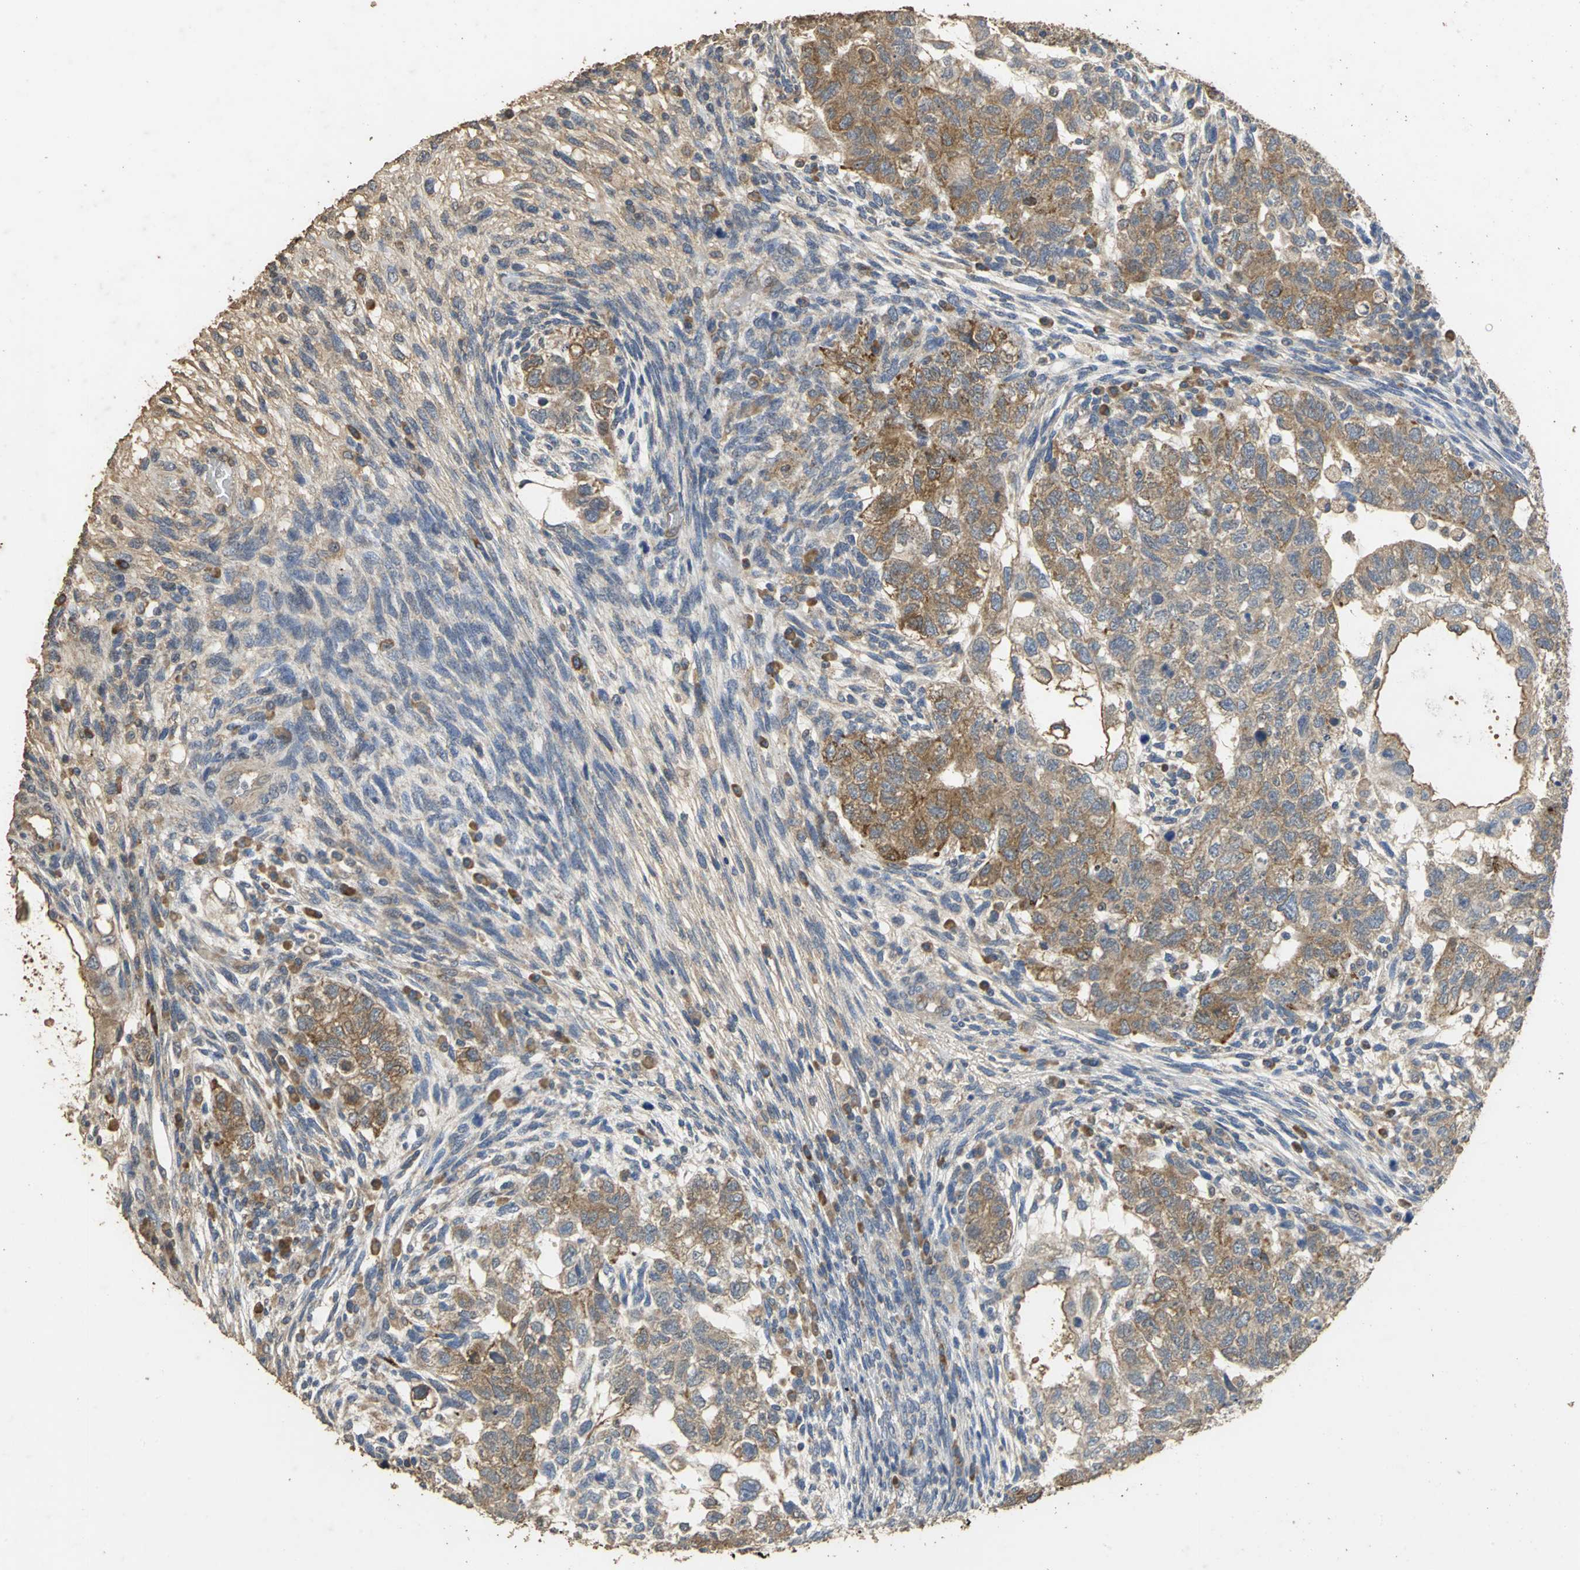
{"staining": {"intensity": "moderate", "quantity": ">75%", "location": "cytoplasmic/membranous"}, "tissue": "testis cancer", "cell_type": "Tumor cells", "image_type": "cancer", "snomed": [{"axis": "morphology", "description": "Normal tissue, NOS"}, {"axis": "morphology", "description": "Carcinoma, Embryonal, NOS"}, {"axis": "topography", "description": "Testis"}], "caption": "Testis cancer (embryonal carcinoma) was stained to show a protein in brown. There is medium levels of moderate cytoplasmic/membranous positivity in about >75% of tumor cells.", "gene": "ACSL4", "patient": {"sex": "male", "age": 36}}